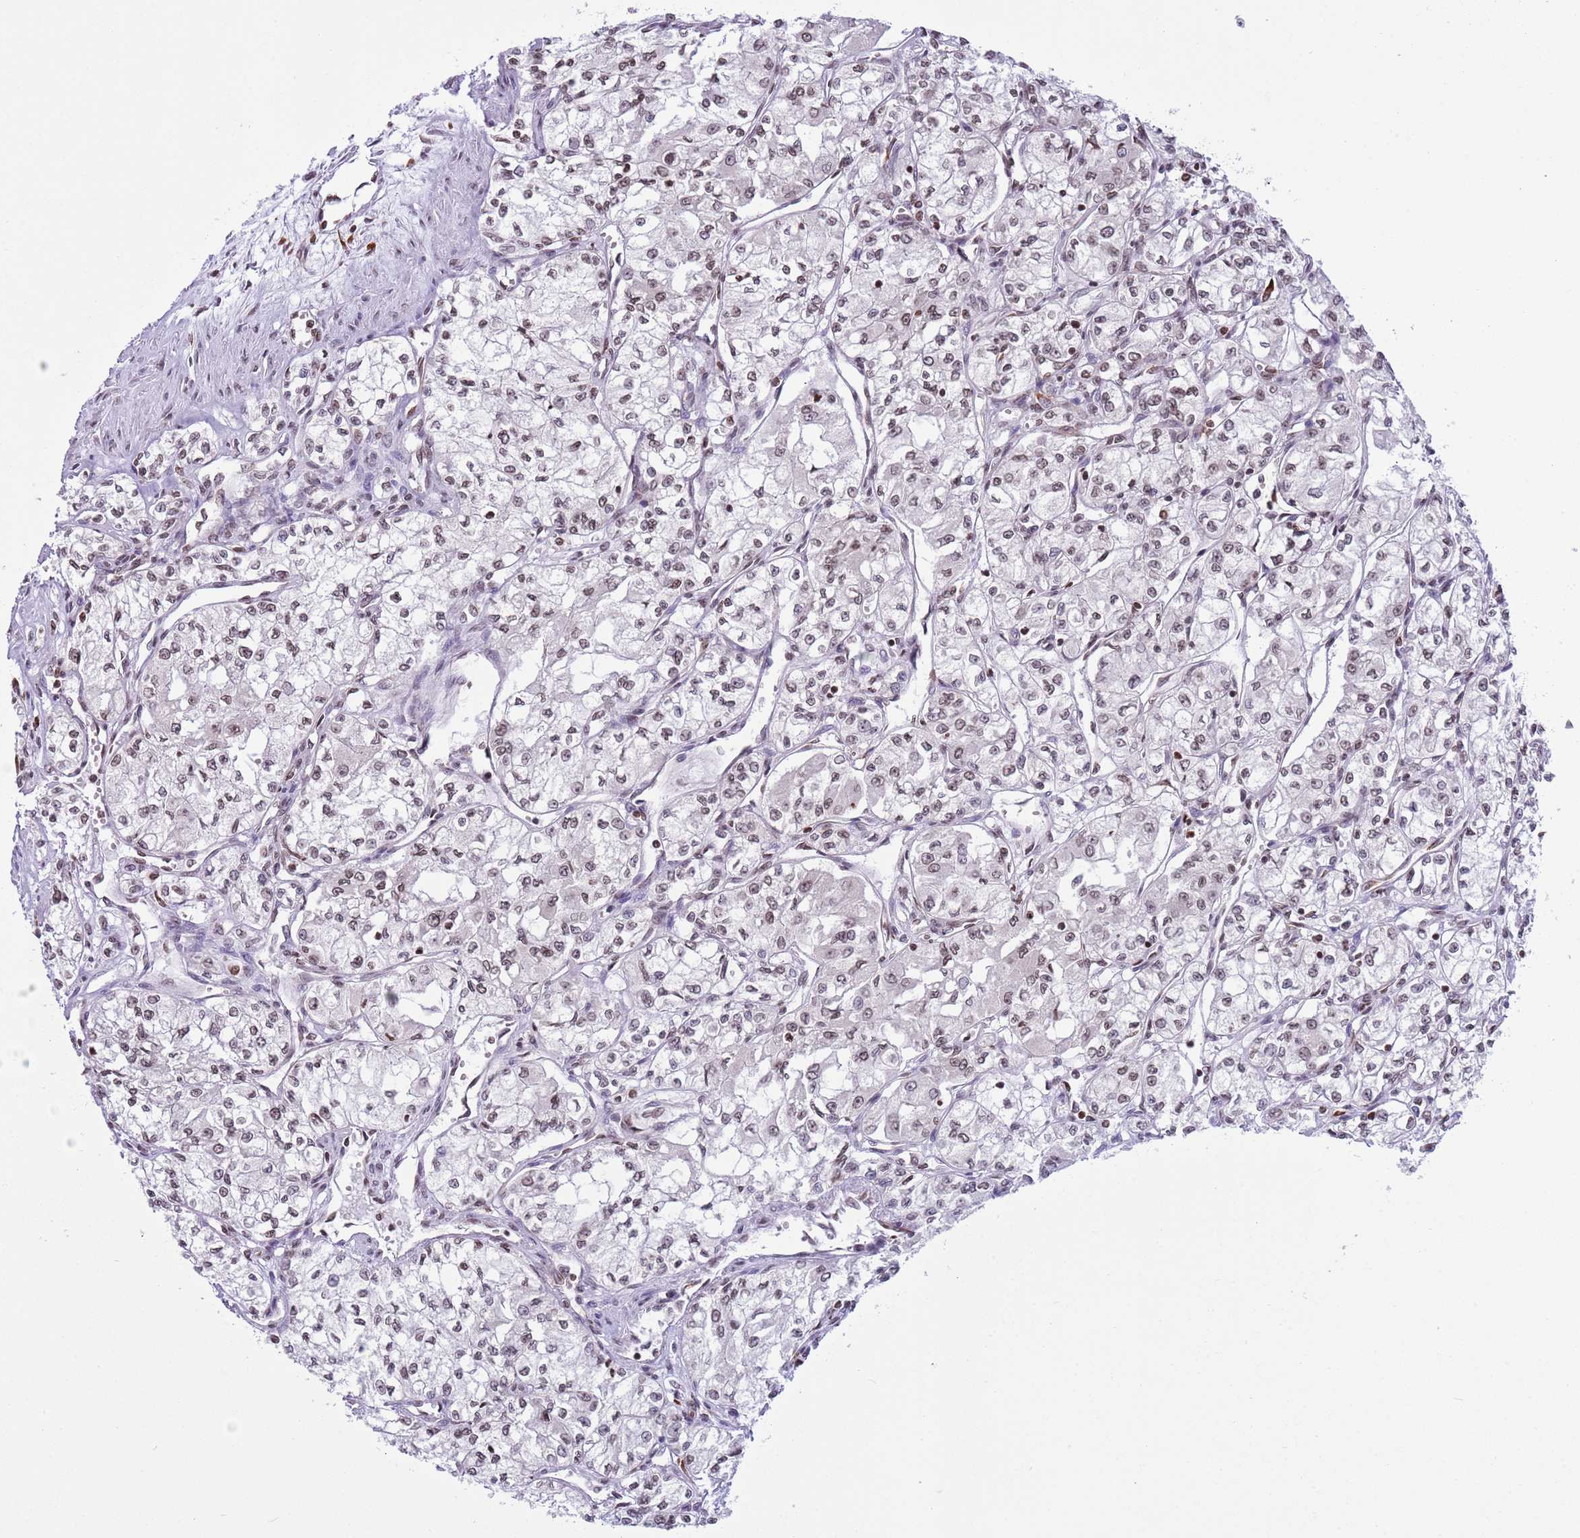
{"staining": {"intensity": "weak", "quantity": ">75%", "location": "nuclear"}, "tissue": "renal cancer", "cell_type": "Tumor cells", "image_type": "cancer", "snomed": [{"axis": "morphology", "description": "Adenocarcinoma, NOS"}, {"axis": "topography", "description": "Kidney"}], "caption": "Immunohistochemistry photomicrograph of neoplastic tissue: renal cancer stained using immunohistochemistry (IHC) shows low levels of weak protein expression localized specifically in the nuclear of tumor cells, appearing as a nuclear brown color.", "gene": "NRIP1", "patient": {"sex": "male", "age": 59}}